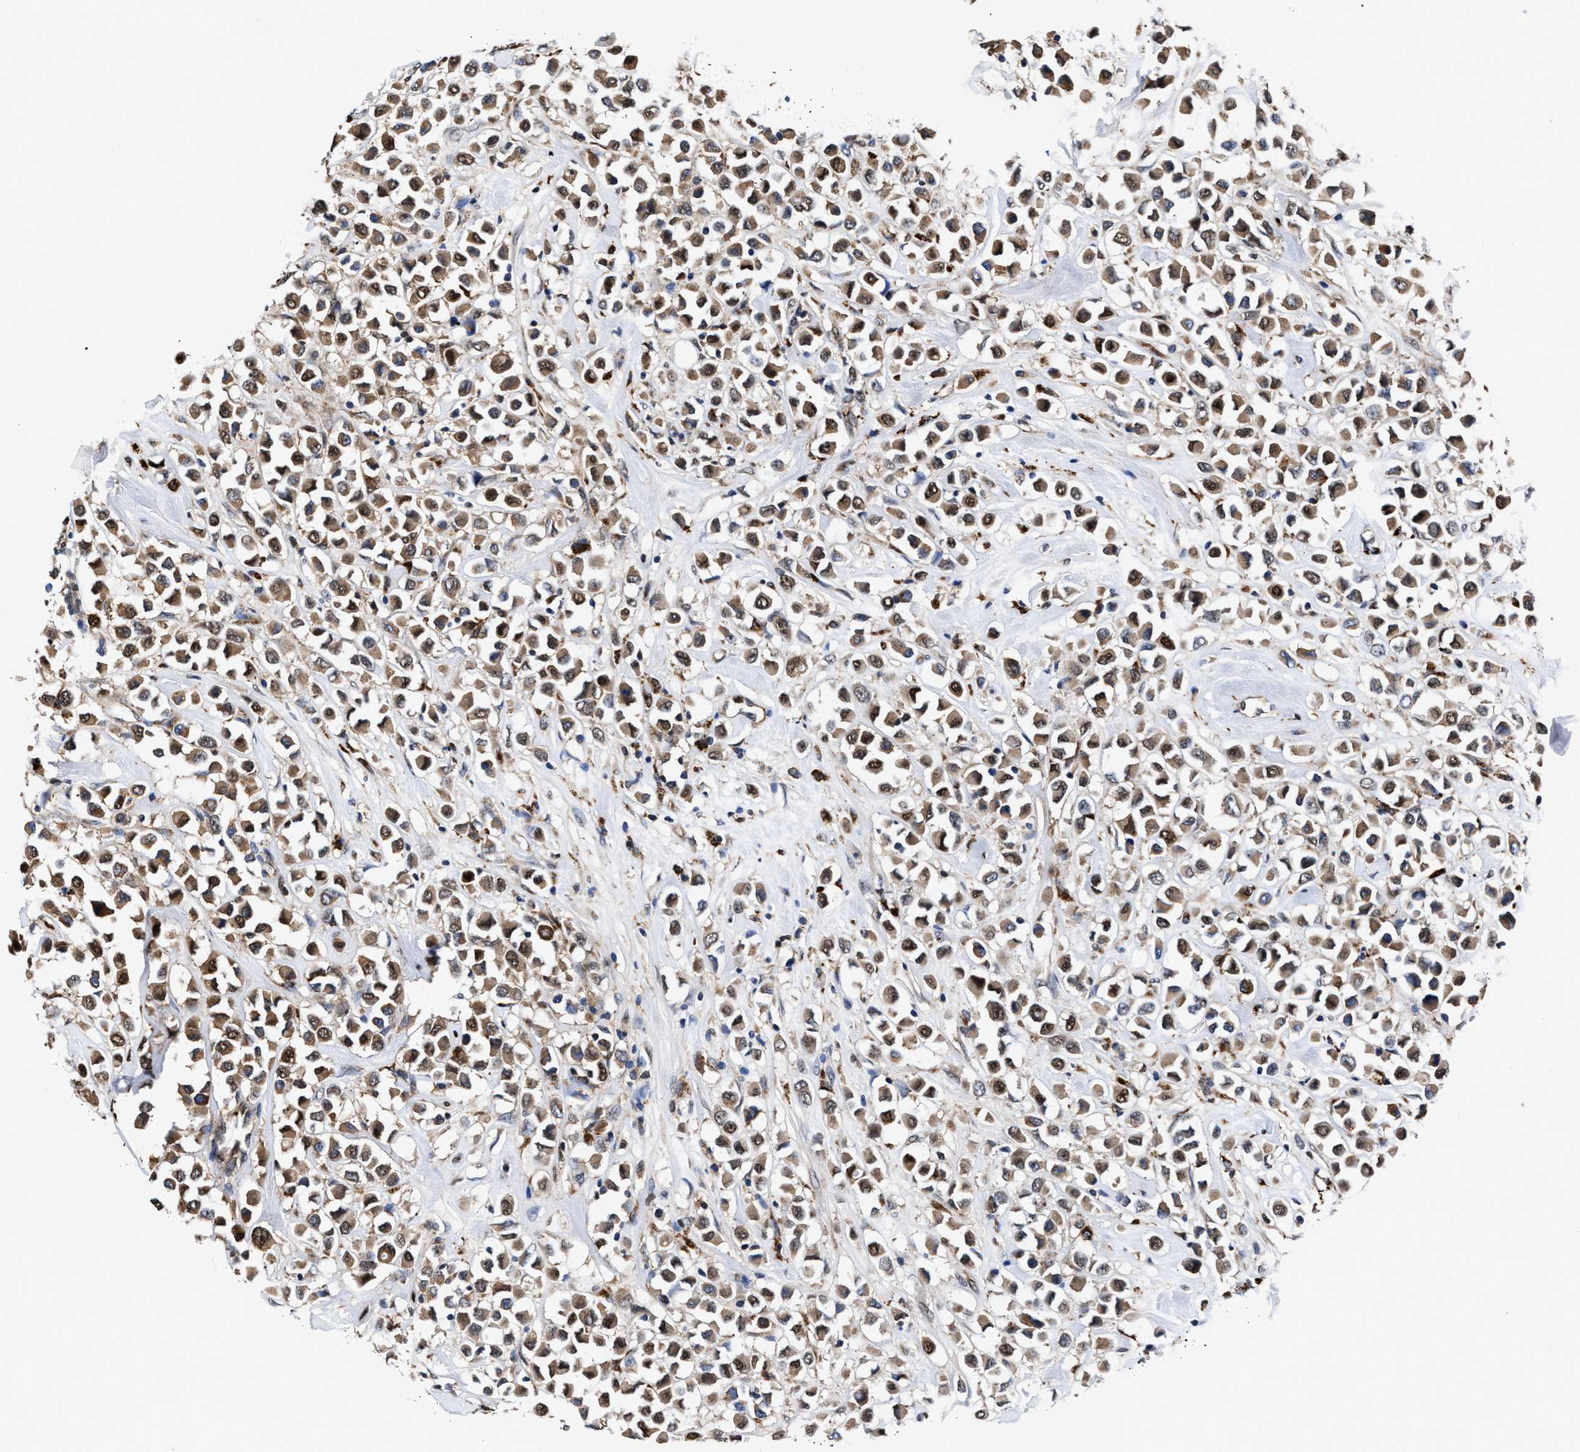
{"staining": {"intensity": "moderate", "quantity": ">75%", "location": "cytoplasmic/membranous,nuclear"}, "tissue": "breast cancer", "cell_type": "Tumor cells", "image_type": "cancer", "snomed": [{"axis": "morphology", "description": "Duct carcinoma"}, {"axis": "topography", "description": "Breast"}], "caption": "This is an image of IHC staining of invasive ductal carcinoma (breast), which shows moderate expression in the cytoplasmic/membranous and nuclear of tumor cells.", "gene": "ACLY", "patient": {"sex": "female", "age": 61}}